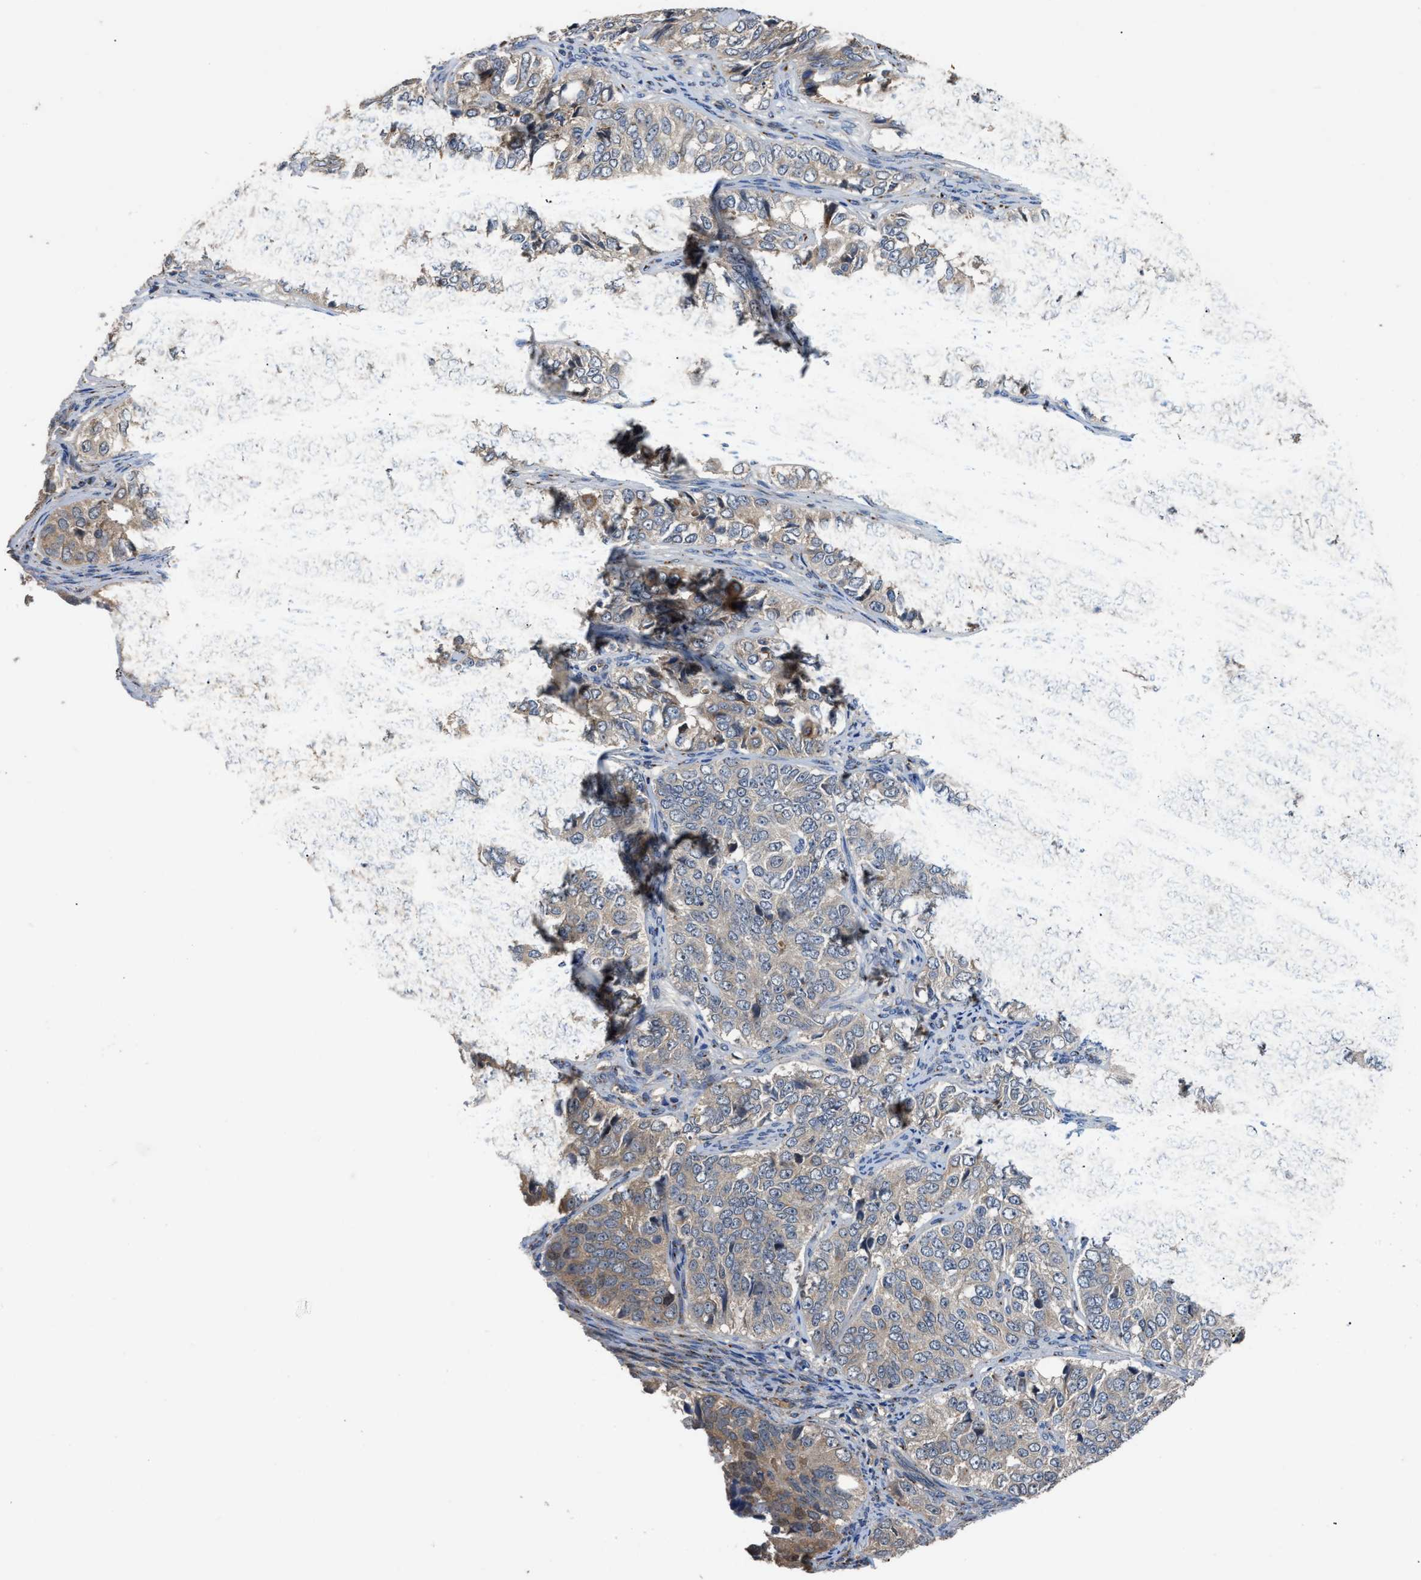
{"staining": {"intensity": "weak", "quantity": "<25%", "location": "cytoplasmic/membranous"}, "tissue": "ovarian cancer", "cell_type": "Tumor cells", "image_type": "cancer", "snomed": [{"axis": "morphology", "description": "Carcinoma, endometroid"}, {"axis": "topography", "description": "Ovary"}], "caption": "The micrograph shows no significant expression in tumor cells of ovarian endometroid carcinoma.", "gene": "SIK2", "patient": {"sex": "female", "age": 51}}